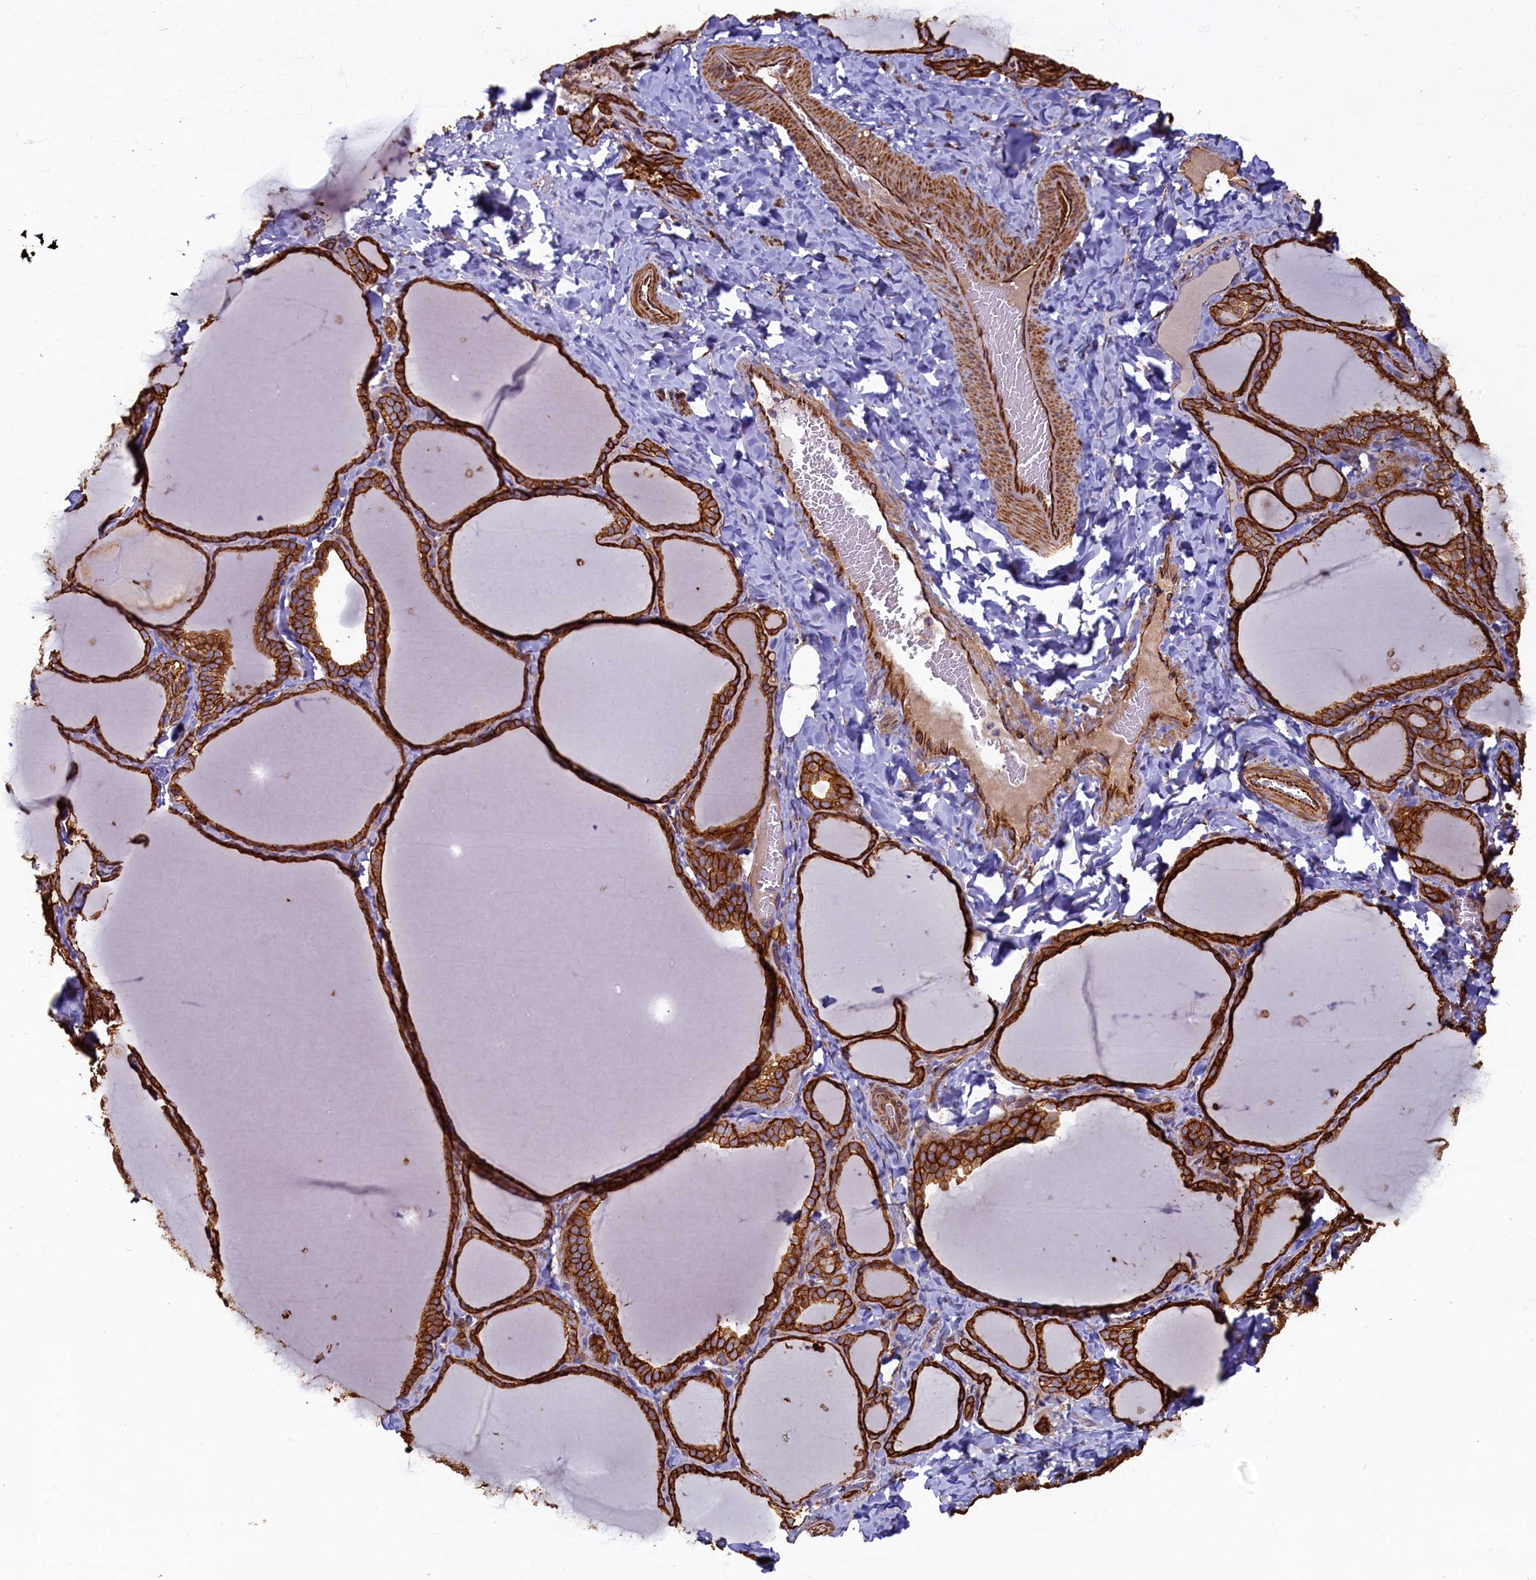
{"staining": {"intensity": "strong", "quantity": ">75%", "location": "cytoplasmic/membranous"}, "tissue": "thyroid gland", "cell_type": "Glandular cells", "image_type": "normal", "snomed": [{"axis": "morphology", "description": "Normal tissue, NOS"}, {"axis": "topography", "description": "Thyroid gland"}], "caption": "Thyroid gland stained with a brown dye reveals strong cytoplasmic/membranous positive positivity in approximately >75% of glandular cells.", "gene": "LRRC57", "patient": {"sex": "female", "age": 22}}